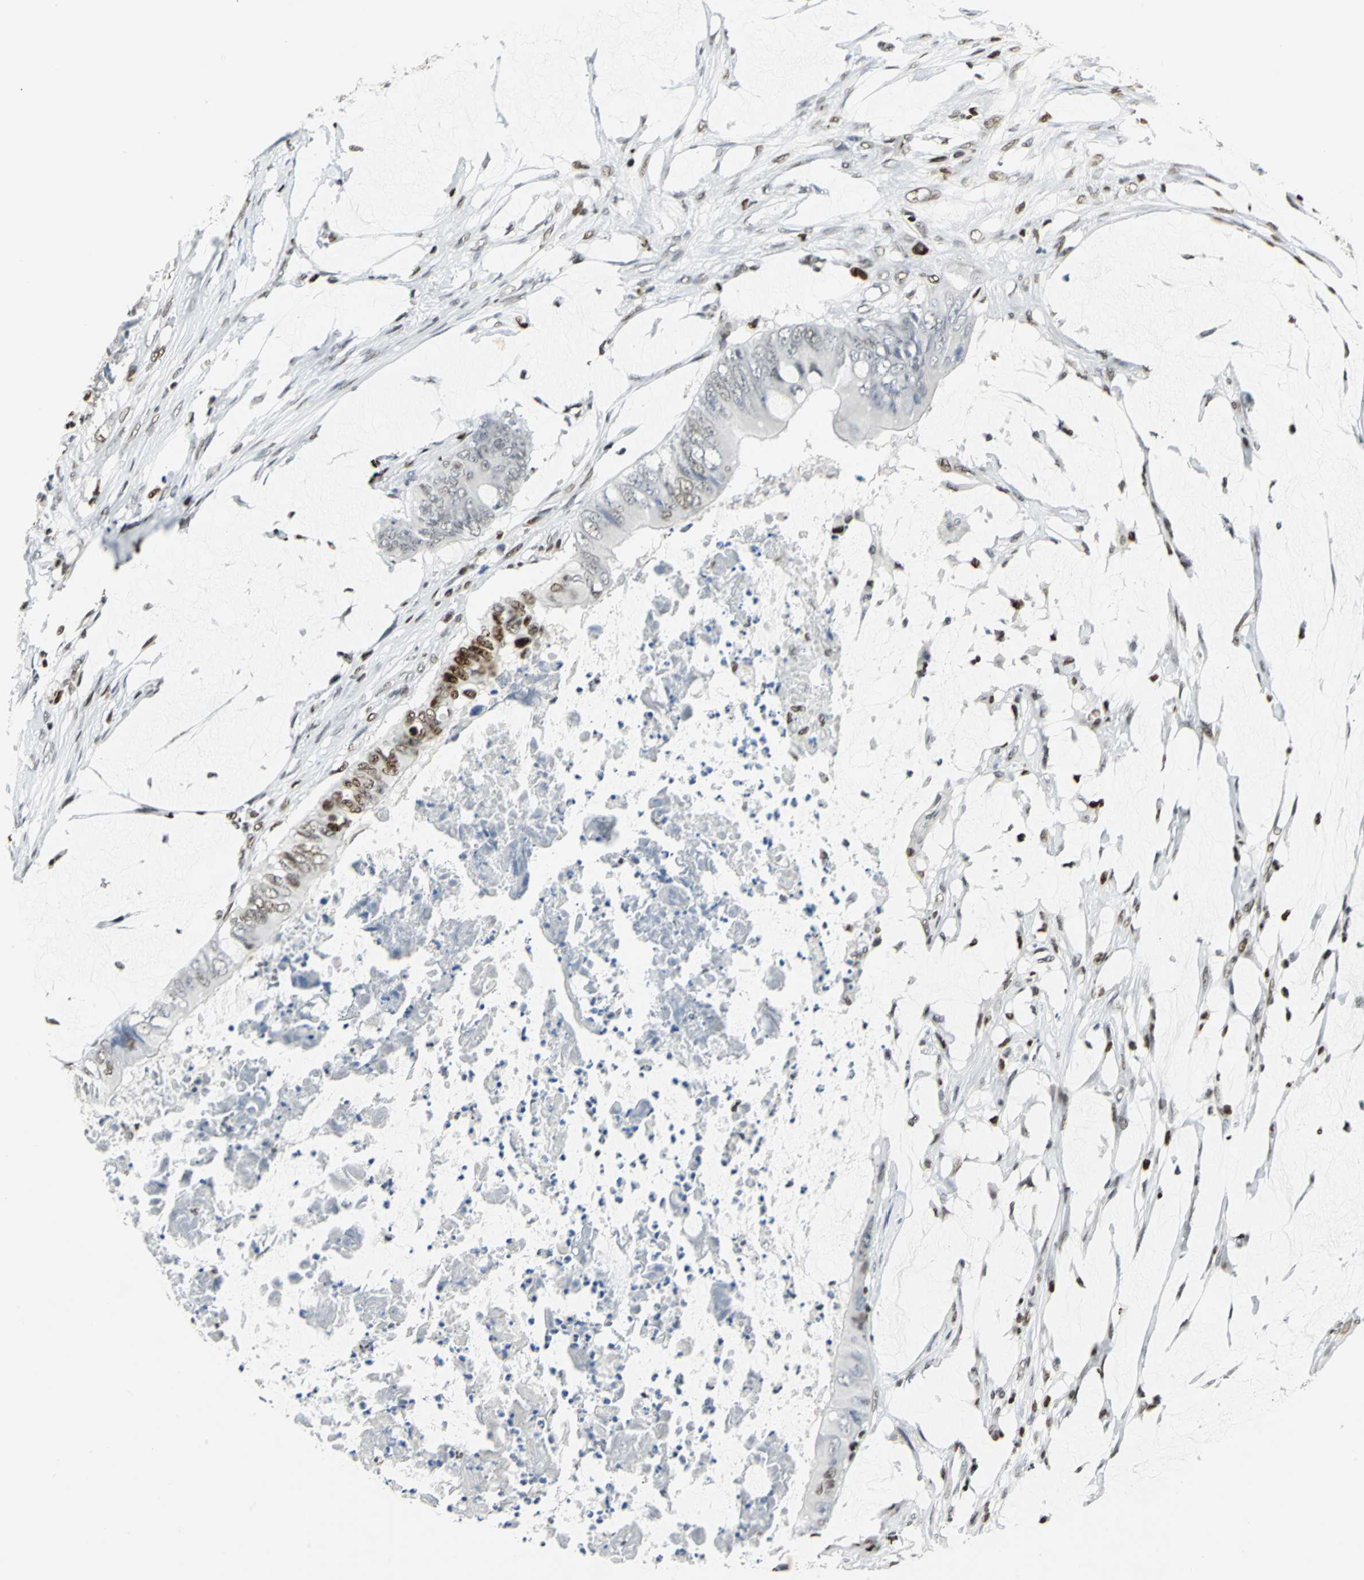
{"staining": {"intensity": "moderate", "quantity": "25%-75%", "location": "nuclear"}, "tissue": "colorectal cancer", "cell_type": "Tumor cells", "image_type": "cancer", "snomed": [{"axis": "morphology", "description": "Normal tissue, NOS"}, {"axis": "morphology", "description": "Adenocarcinoma, NOS"}, {"axis": "topography", "description": "Rectum"}, {"axis": "topography", "description": "Peripheral nerve tissue"}], "caption": "Moderate nuclear expression for a protein is seen in about 25%-75% of tumor cells of adenocarcinoma (colorectal) using immunohistochemistry.", "gene": "HNRNPD", "patient": {"sex": "female", "age": 77}}